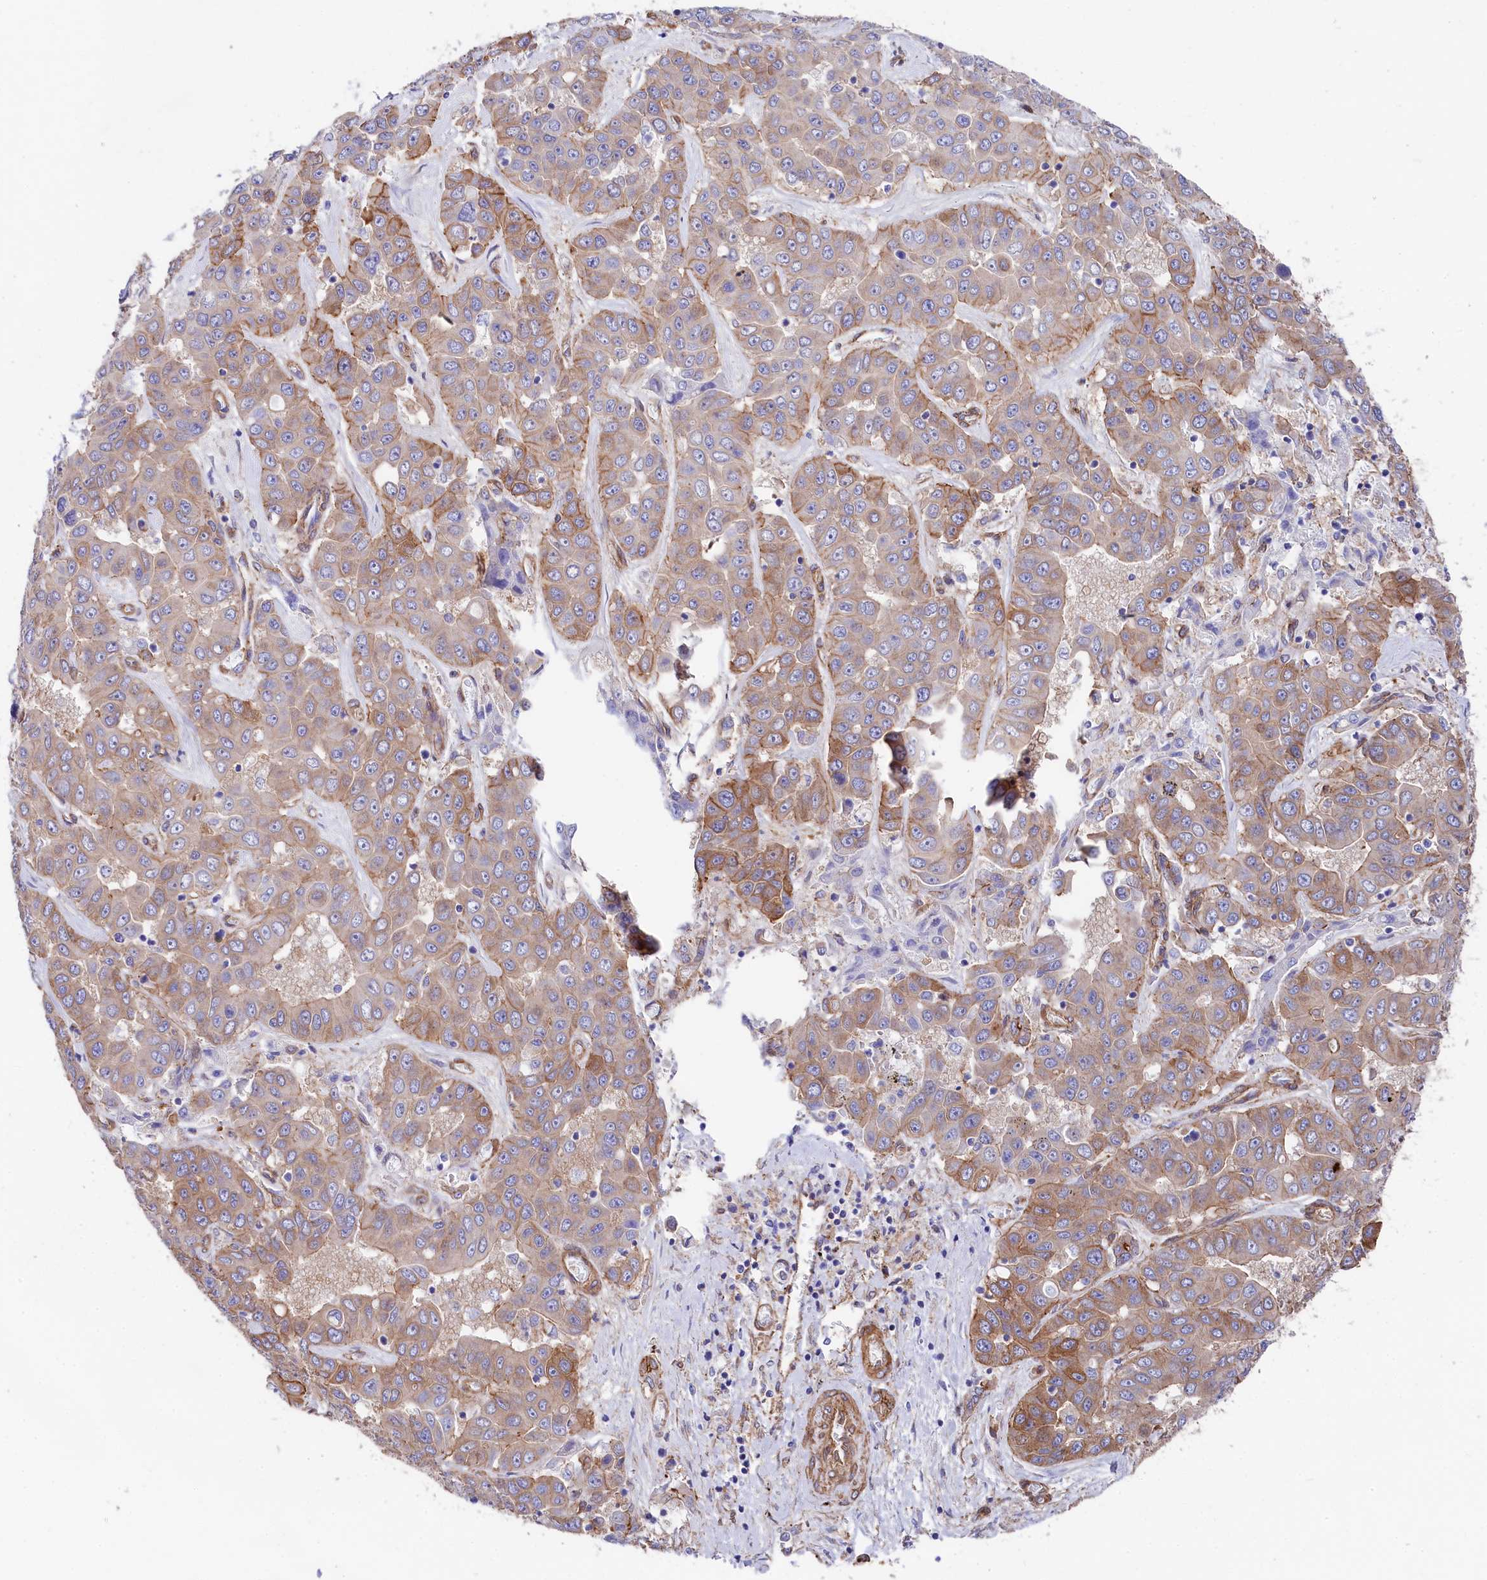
{"staining": {"intensity": "moderate", "quantity": "25%-75%", "location": "cytoplasmic/membranous"}, "tissue": "liver cancer", "cell_type": "Tumor cells", "image_type": "cancer", "snomed": [{"axis": "morphology", "description": "Cholangiocarcinoma"}, {"axis": "topography", "description": "Liver"}], "caption": "Immunohistochemistry (DAB (3,3'-diaminobenzidine)) staining of liver cholangiocarcinoma shows moderate cytoplasmic/membranous protein staining in about 25%-75% of tumor cells.", "gene": "TNKS1BP1", "patient": {"sex": "female", "age": 52}}